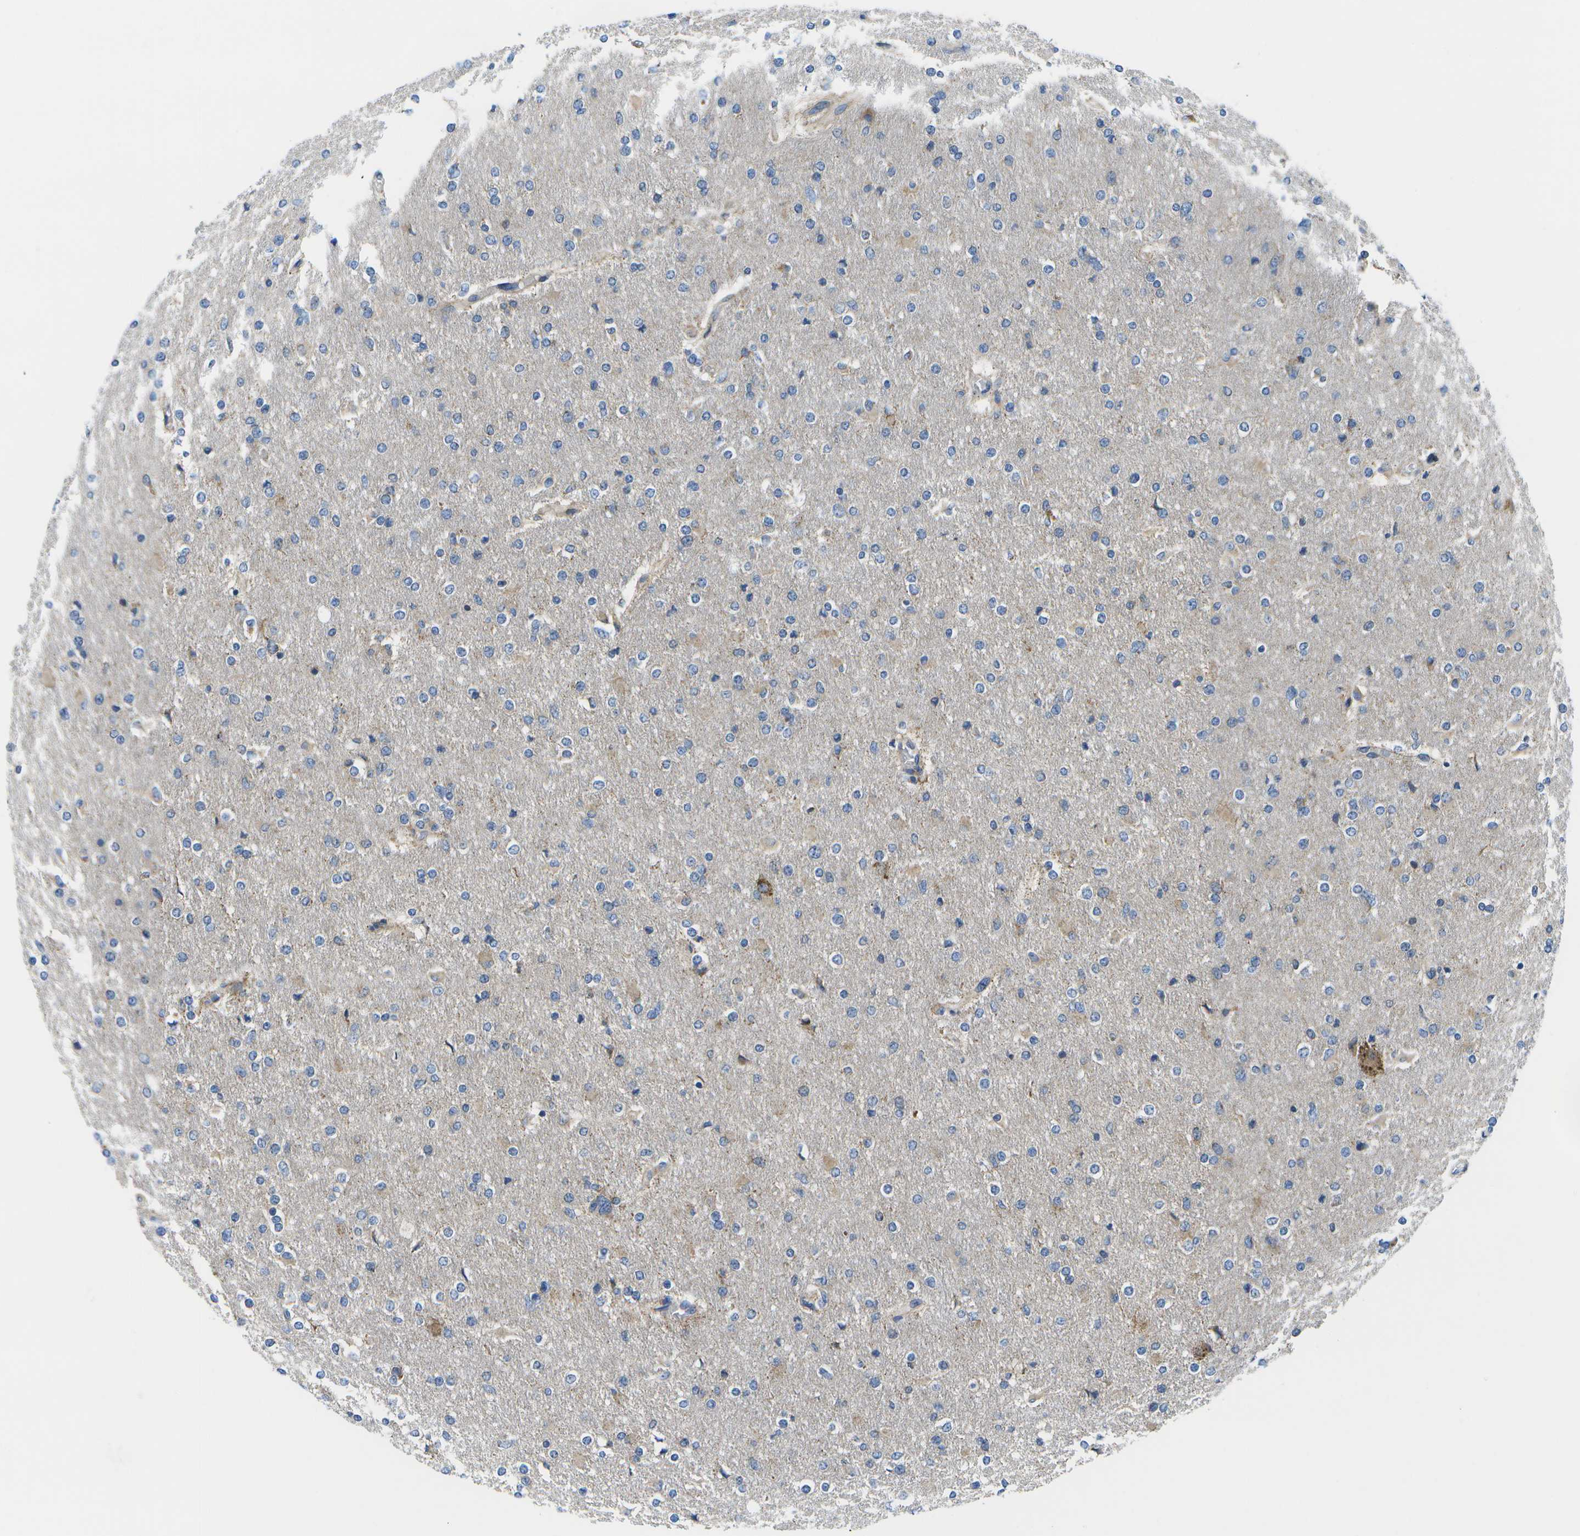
{"staining": {"intensity": "weak", "quantity": "<25%", "location": "cytoplasmic/membranous"}, "tissue": "glioma", "cell_type": "Tumor cells", "image_type": "cancer", "snomed": [{"axis": "morphology", "description": "Glioma, malignant, High grade"}, {"axis": "topography", "description": "Cerebral cortex"}], "caption": "Immunohistochemistry histopathology image of human glioma stained for a protein (brown), which demonstrates no expression in tumor cells.", "gene": "GDF5", "patient": {"sex": "female", "age": 36}}